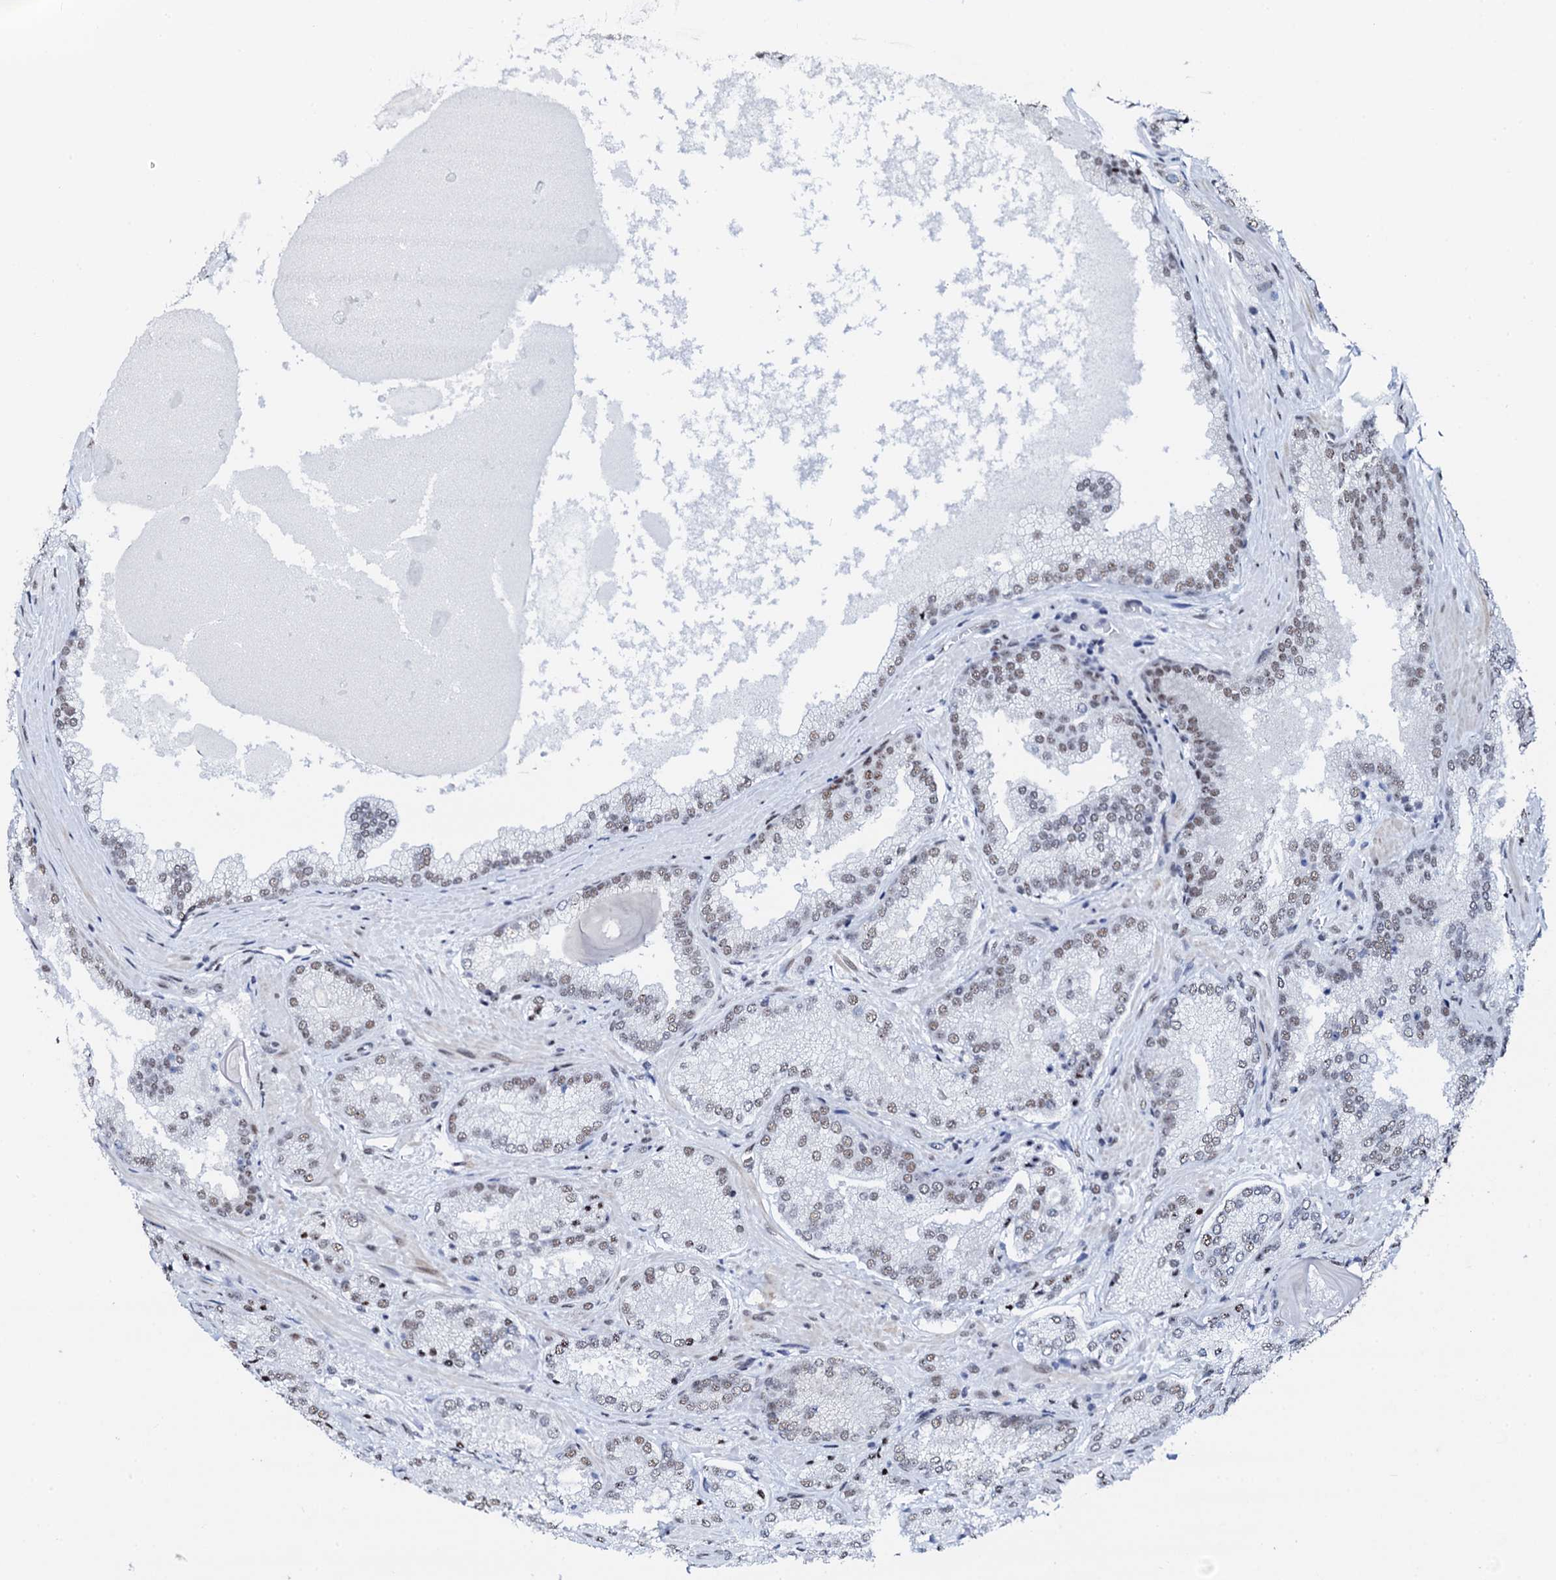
{"staining": {"intensity": "weak", "quantity": ">75%", "location": "nuclear"}, "tissue": "prostate cancer", "cell_type": "Tumor cells", "image_type": "cancer", "snomed": [{"axis": "morphology", "description": "Adenocarcinoma, Low grade"}, {"axis": "topography", "description": "Prostate"}], "caption": "Immunohistochemistry of prostate cancer demonstrates low levels of weak nuclear expression in approximately >75% of tumor cells. Using DAB (brown) and hematoxylin (blue) stains, captured at high magnification using brightfield microscopy.", "gene": "NKAPD1", "patient": {"sex": "male", "age": 74}}